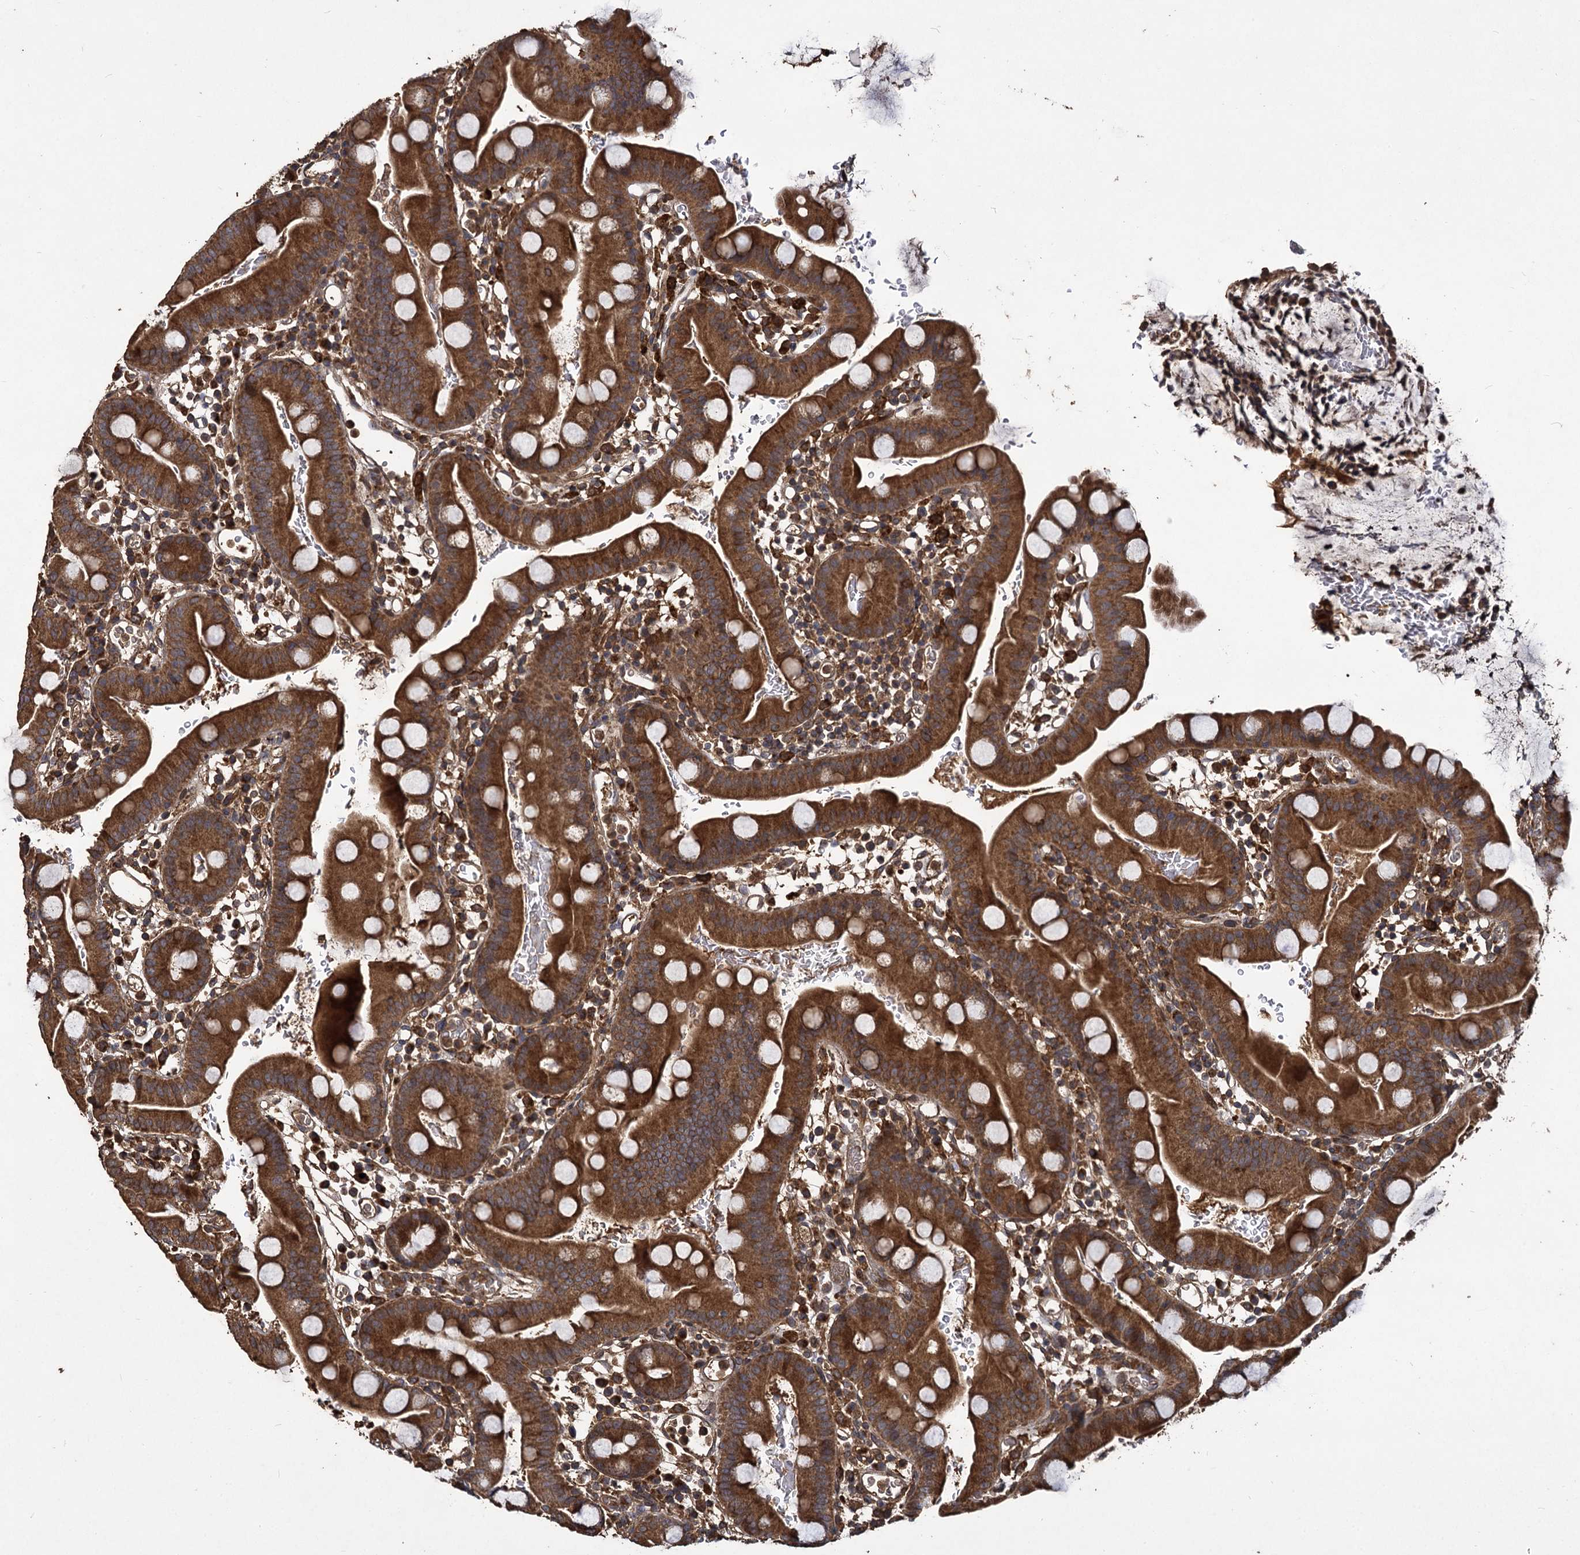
{"staining": {"intensity": "strong", "quantity": ">75%", "location": "cytoplasmic/membranous"}, "tissue": "small intestine", "cell_type": "Glandular cells", "image_type": "normal", "snomed": [{"axis": "morphology", "description": "Normal tissue, NOS"}, {"axis": "topography", "description": "Stomach, upper"}, {"axis": "topography", "description": "Stomach, lower"}, {"axis": "topography", "description": "Small intestine"}], "caption": "Immunohistochemistry micrograph of benign small intestine: human small intestine stained using immunohistochemistry demonstrates high levels of strong protein expression localized specifically in the cytoplasmic/membranous of glandular cells, appearing as a cytoplasmic/membranous brown color.", "gene": "GCLC", "patient": {"sex": "male", "age": 68}}